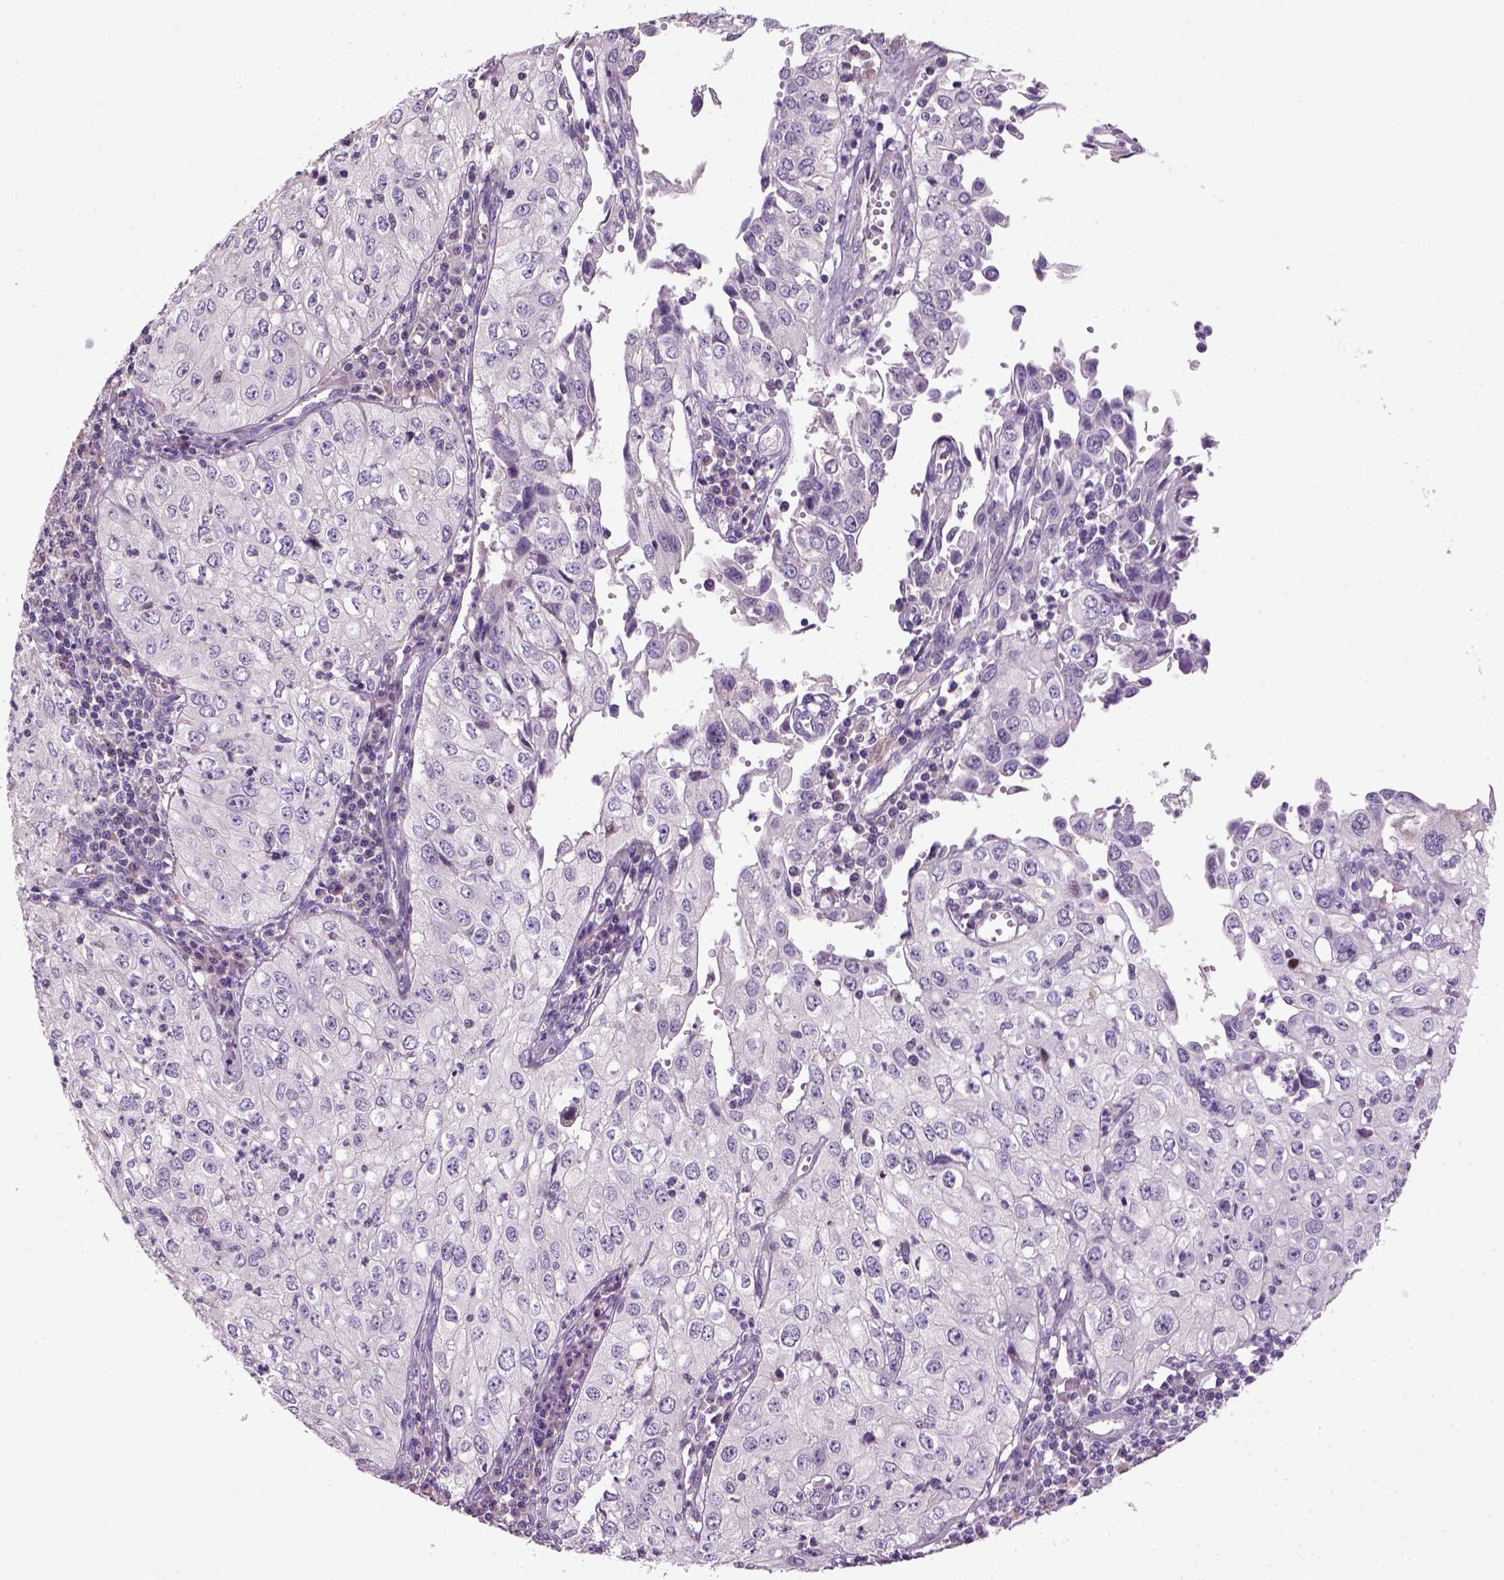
{"staining": {"intensity": "negative", "quantity": "none", "location": "none"}, "tissue": "cervical cancer", "cell_type": "Tumor cells", "image_type": "cancer", "snomed": [{"axis": "morphology", "description": "Squamous cell carcinoma, NOS"}, {"axis": "topography", "description": "Cervix"}], "caption": "There is no significant staining in tumor cells of squamous cell carcinoma (cervical).", "gene": "NUDT6", "patient": {"sex": "female", "age": 24}}